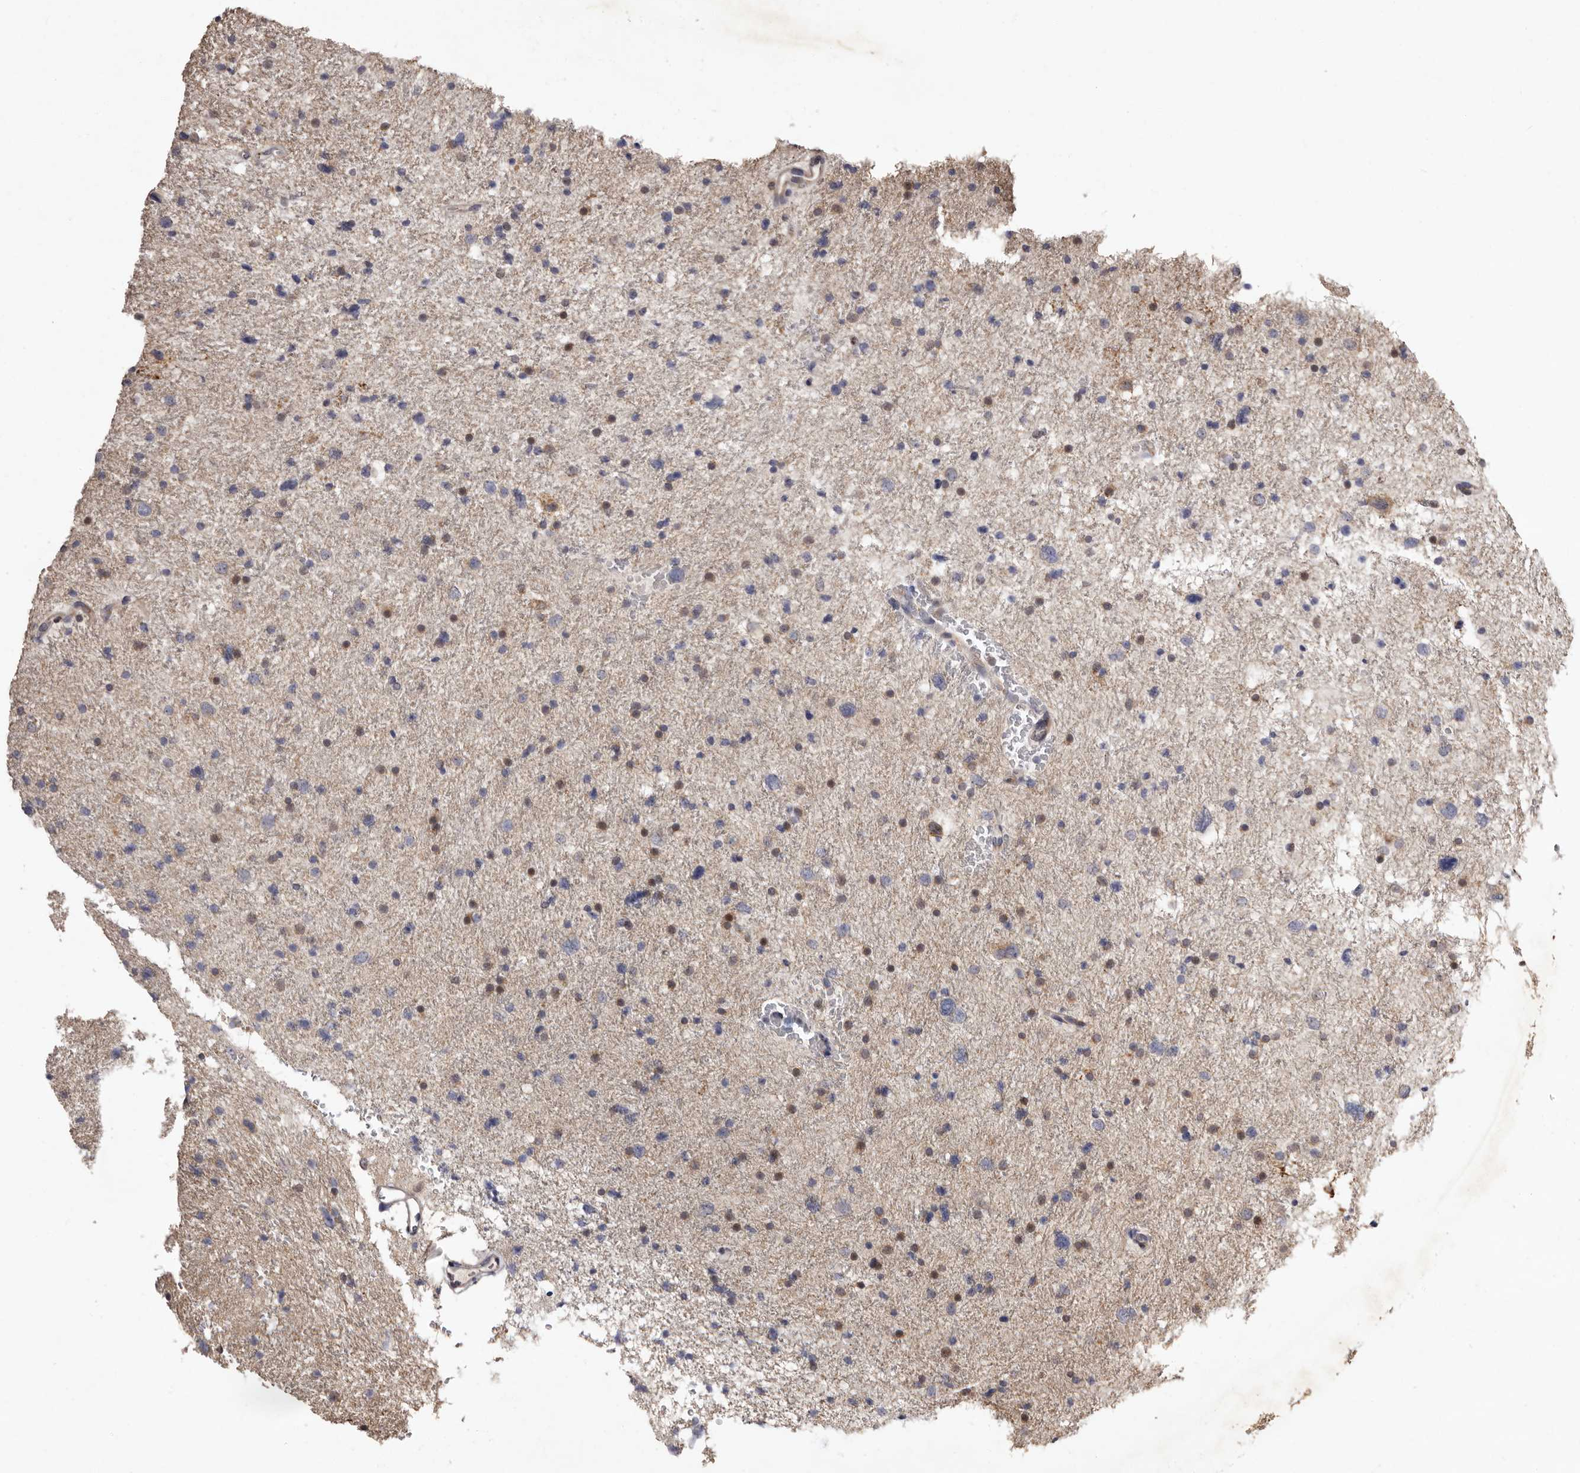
{"staining": {"intensity": "weak", "quantity": "<25%", "location": "cytoplasmic/membranous"}, "tissue": "glioma", "cell_type": "Tumor cells", "image_type": "cancer", "snomed": [{"axis": "morphology", "description": "Glioma, malignant, Low grade"}, {"axis": "topography", "description": "Brain"}], "caption": "This is a micrograph of immunohistochemistry staining of glioma, which shows no expression in tumor cells.", "gene": "FAM91A1", "patient": {"sex": "female", "age": 37}}